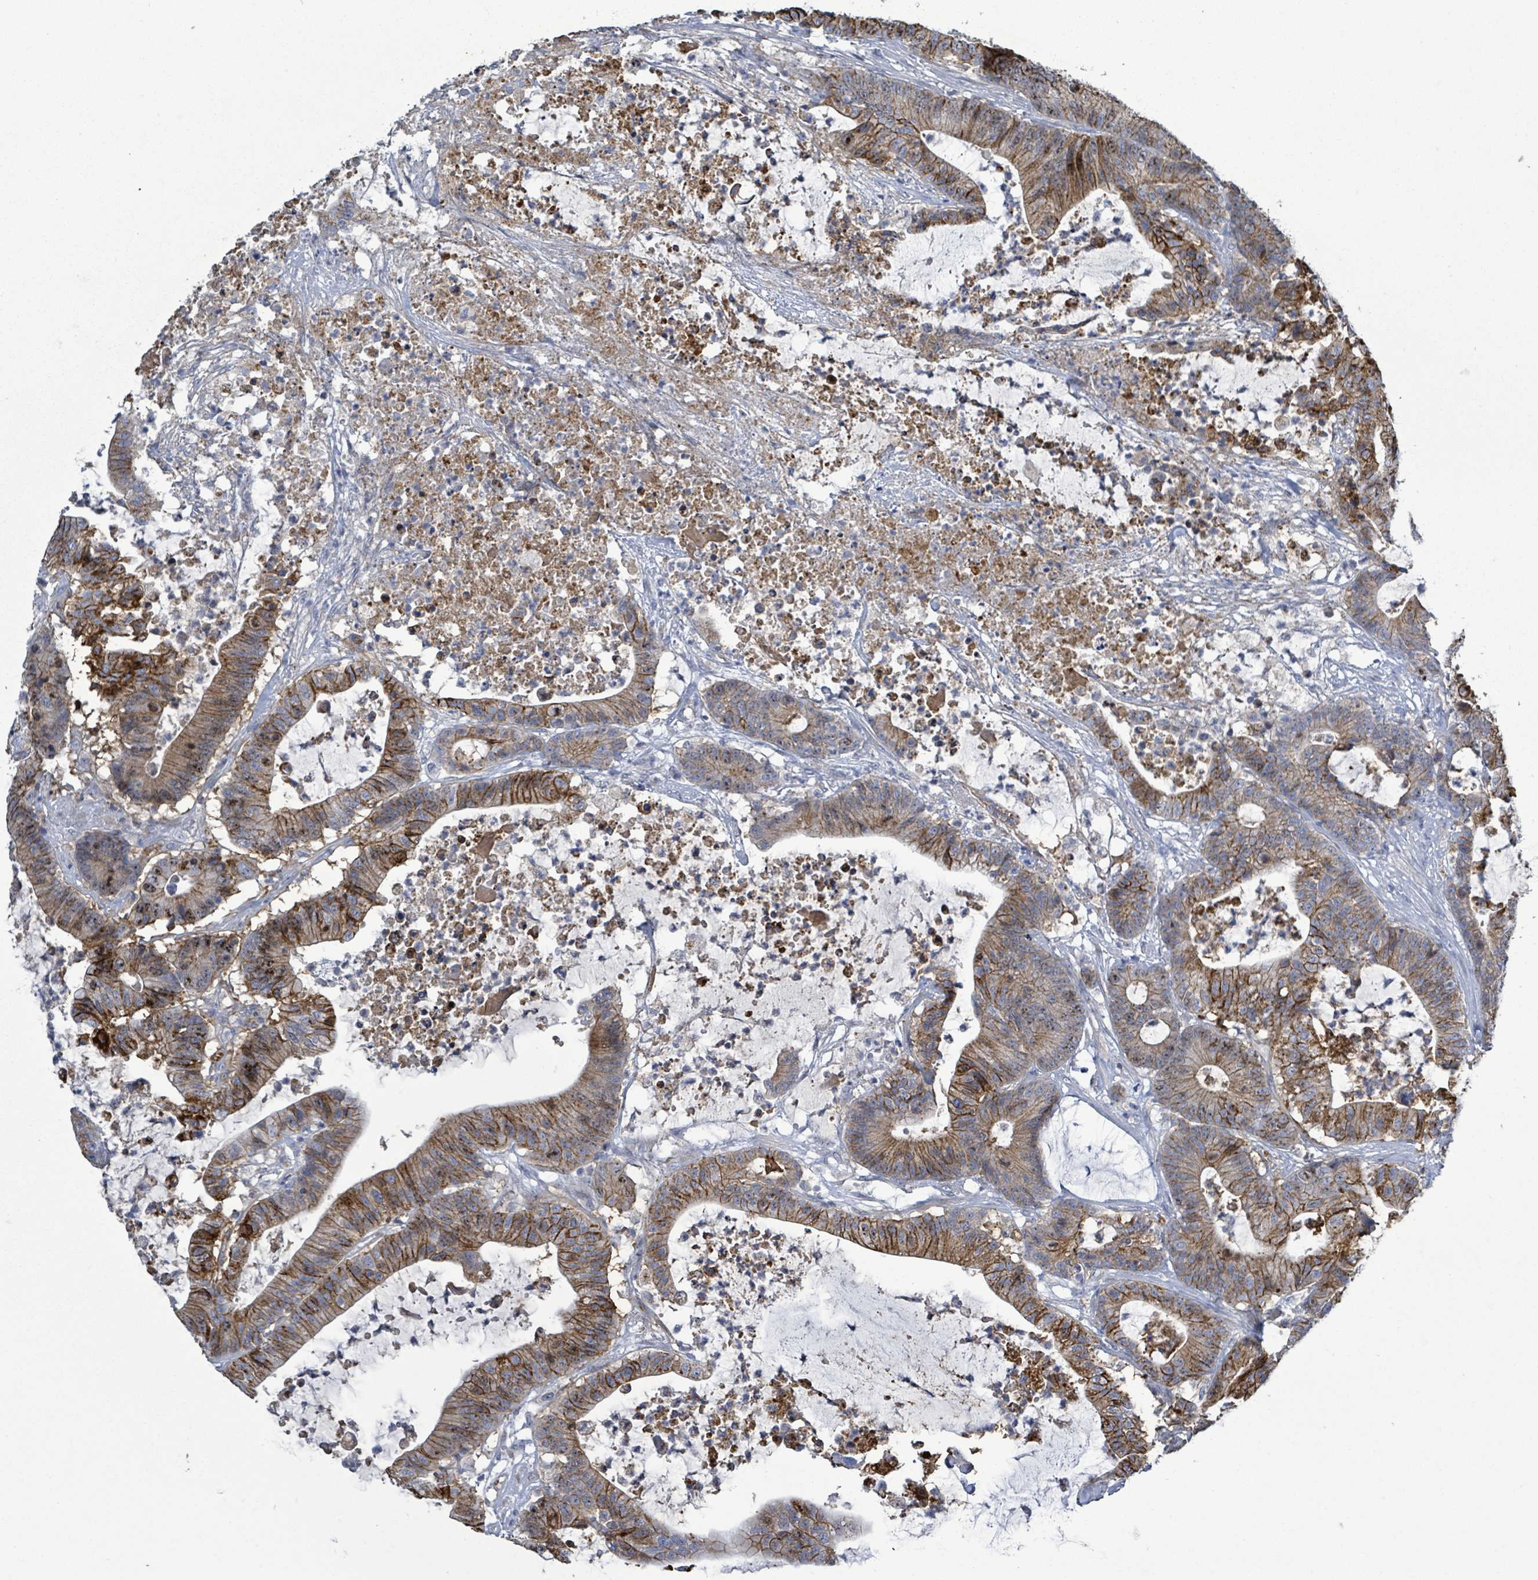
{"staining": {"intensity": "strong", "quantity": ">75%", "location": "cytoplasmic/membranous"}, "tissue": "colorectal cancer", "cell_type": "Tumor cells", "image_type": "cancer", "snomed": [{"axis": "morphology", "description": "Adenocarcinoma, NOS"}, {"axis": "topography", "description": "Colon"}], "caption": "Strong cytoplasmic/membranous protein staining is appreciated in about >75% of tumor cells in colorectal cancer (adenocarcinoma).", "gene": "KRAS", "patient": {"sex": "female", "age": 84}}